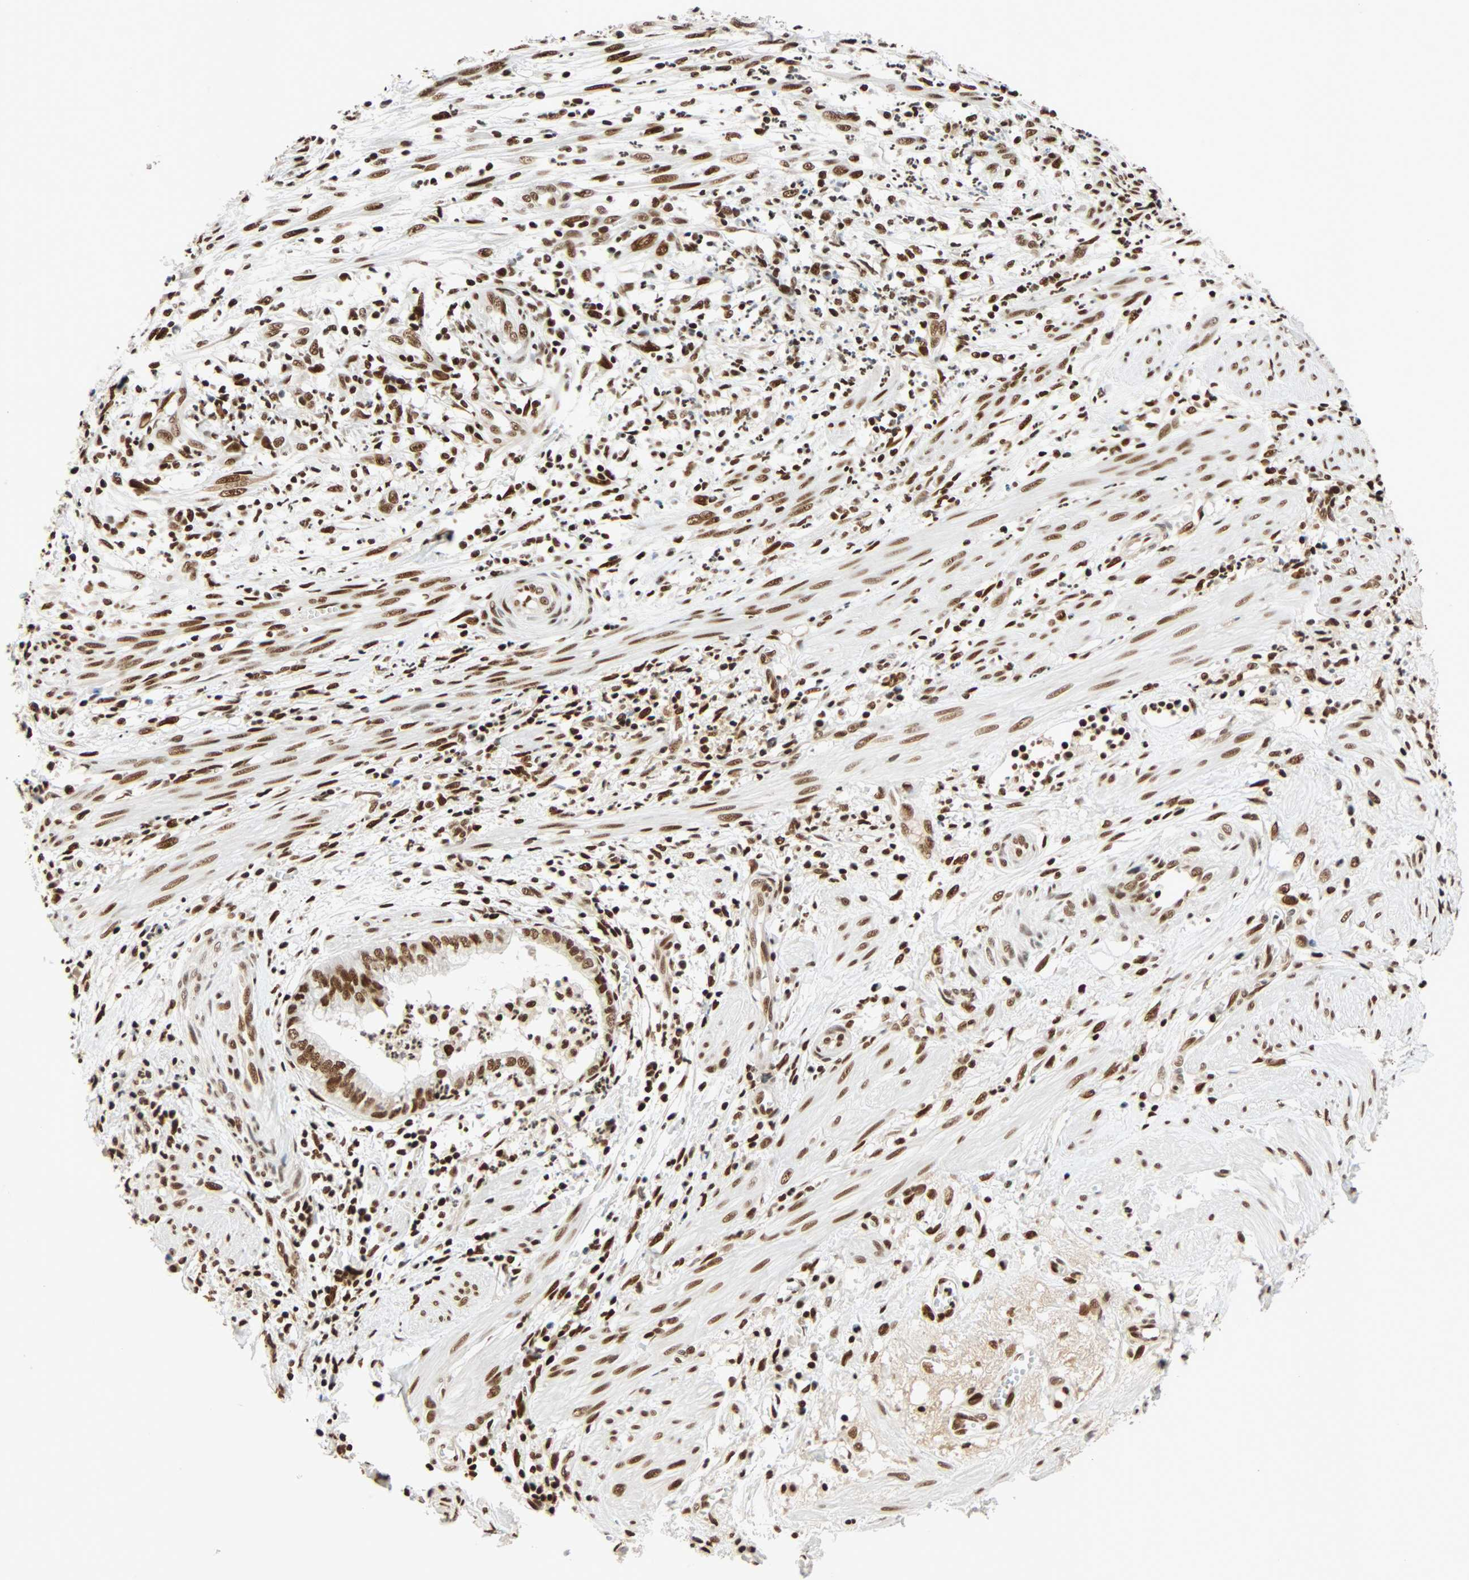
{"staining": {"intensity": "moderate", "quantity": ">75%", "location": "nuclear"}, "tissue": "endometrial cancer", "cell_type": "Tumor cells", "image_type": "cancer", "snomed": [{"axis": "morphology", "description": "Necrosis, NOS"}, {"axis": "morphology", "description": "Adenocarcinoma, NOS"}, {"axis": "topography", "description": "Endometrium"}], "caption": "IHC image of neoplastic tissue: endometrial cancer stained using IHC demonstrates medium levels of moderate protein expression localized specifically in the nuclear of tumor cells, appearing as a nuclear brown color.", "gene": "CDK12", "patient": {"sex": "female", "age": 79}}